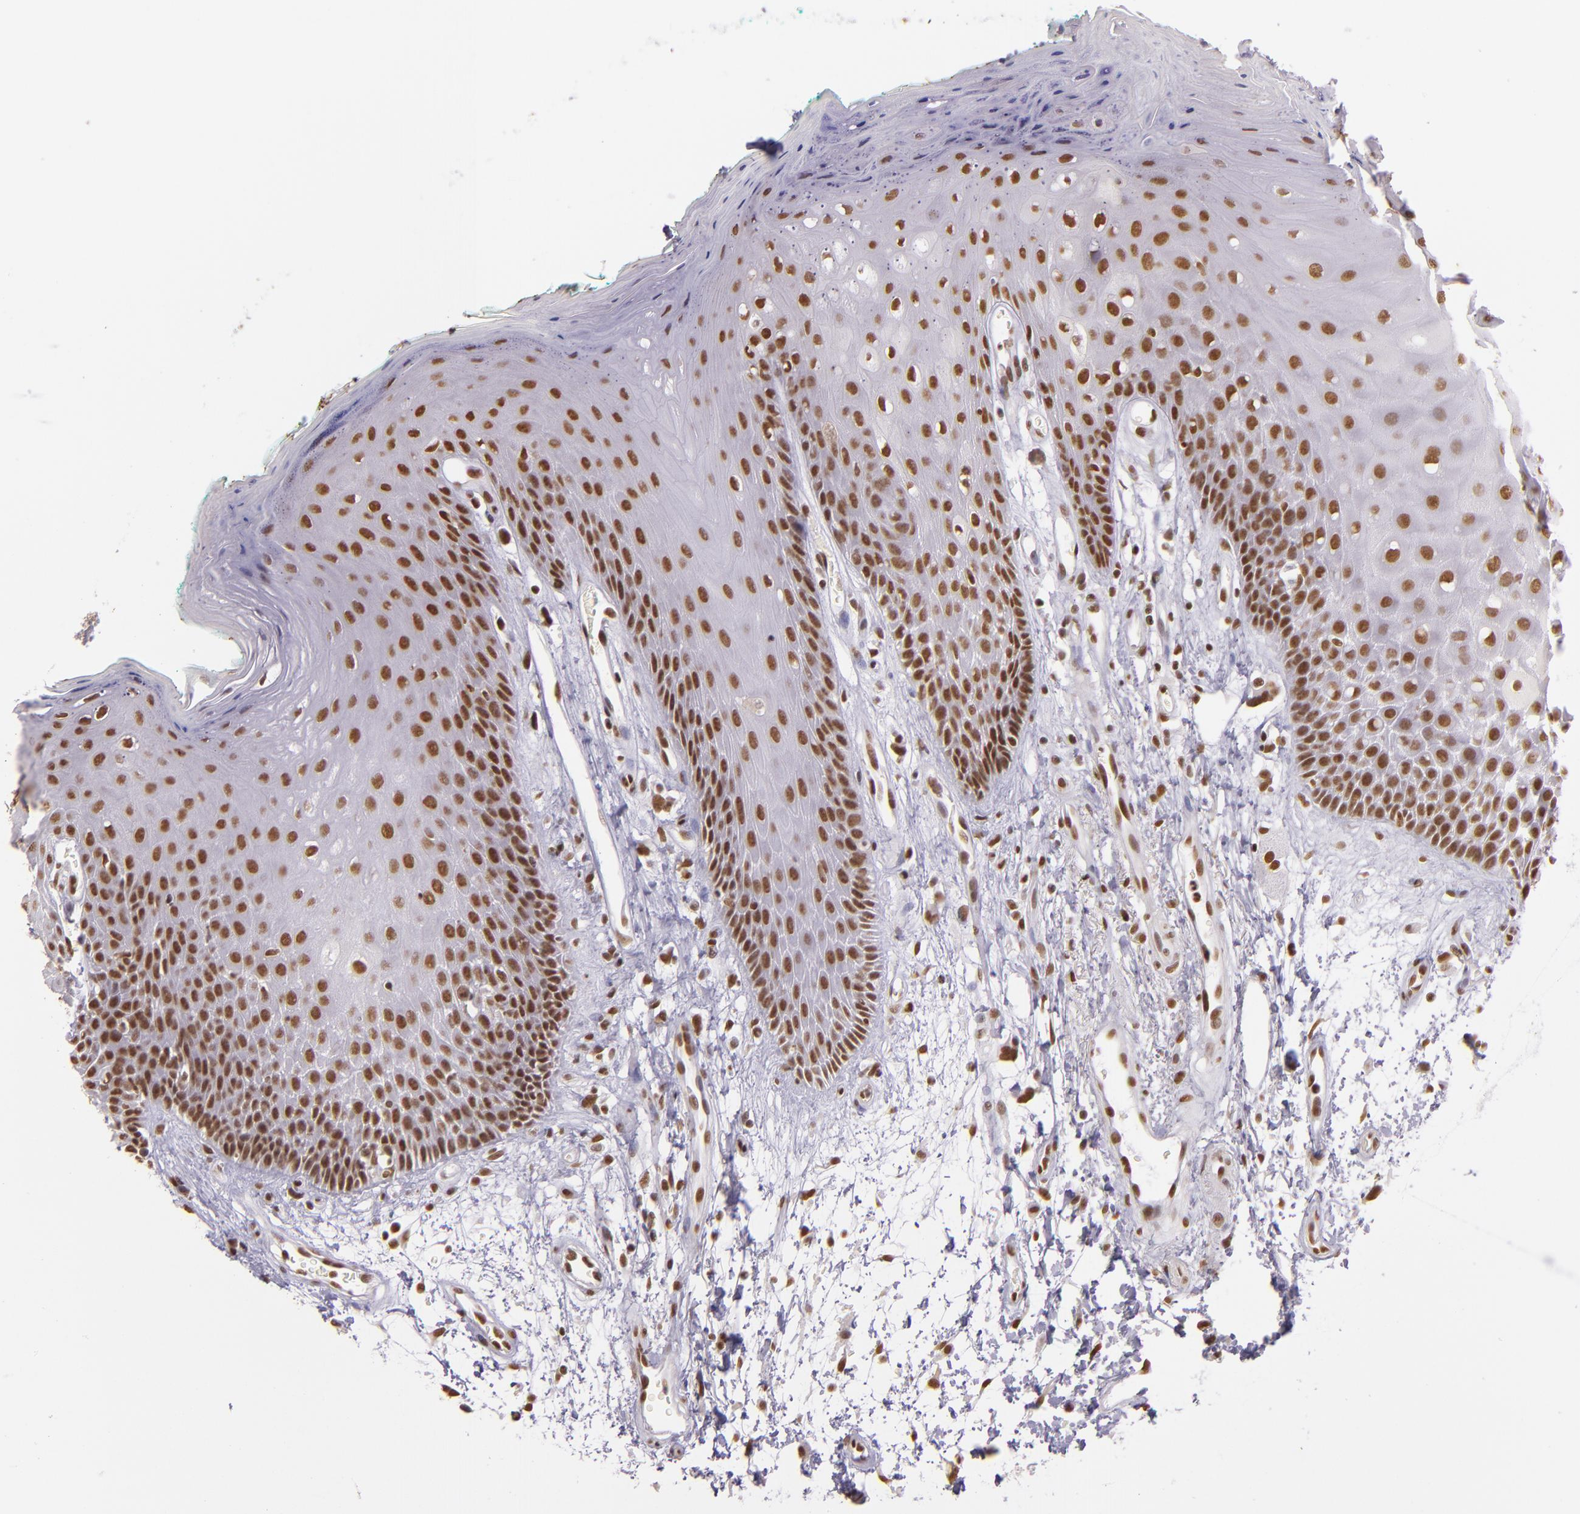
{"staining": {"intensity": "moderate", "quantity": ">75%", "location": "nuclear"}, "tissue": "oral mucosa", "cell_type": "Squamous epithelial cells", "image_type": "normal", "snomed": [{"axis": "morphology", "description": "Normal tissue, NOS"}, {"axis": "morphology", "description": "Squamous cell carcinoma, NOS"}, {"axis": "topography", "description": "Skeletal muscle"}, {"axis": "topography", "description": "Oral tissue"}, {"axis": "topography", "description": "Head-Neck"}], "caption": "A histopathology image showing moderate nuclear staining in about >75% of squamous epithelial cells in normal oral mucosa, as visualized by brown immunohistochemical staining.", "gene": "USF1", "patient": {"sex": "female", "age": 84}}